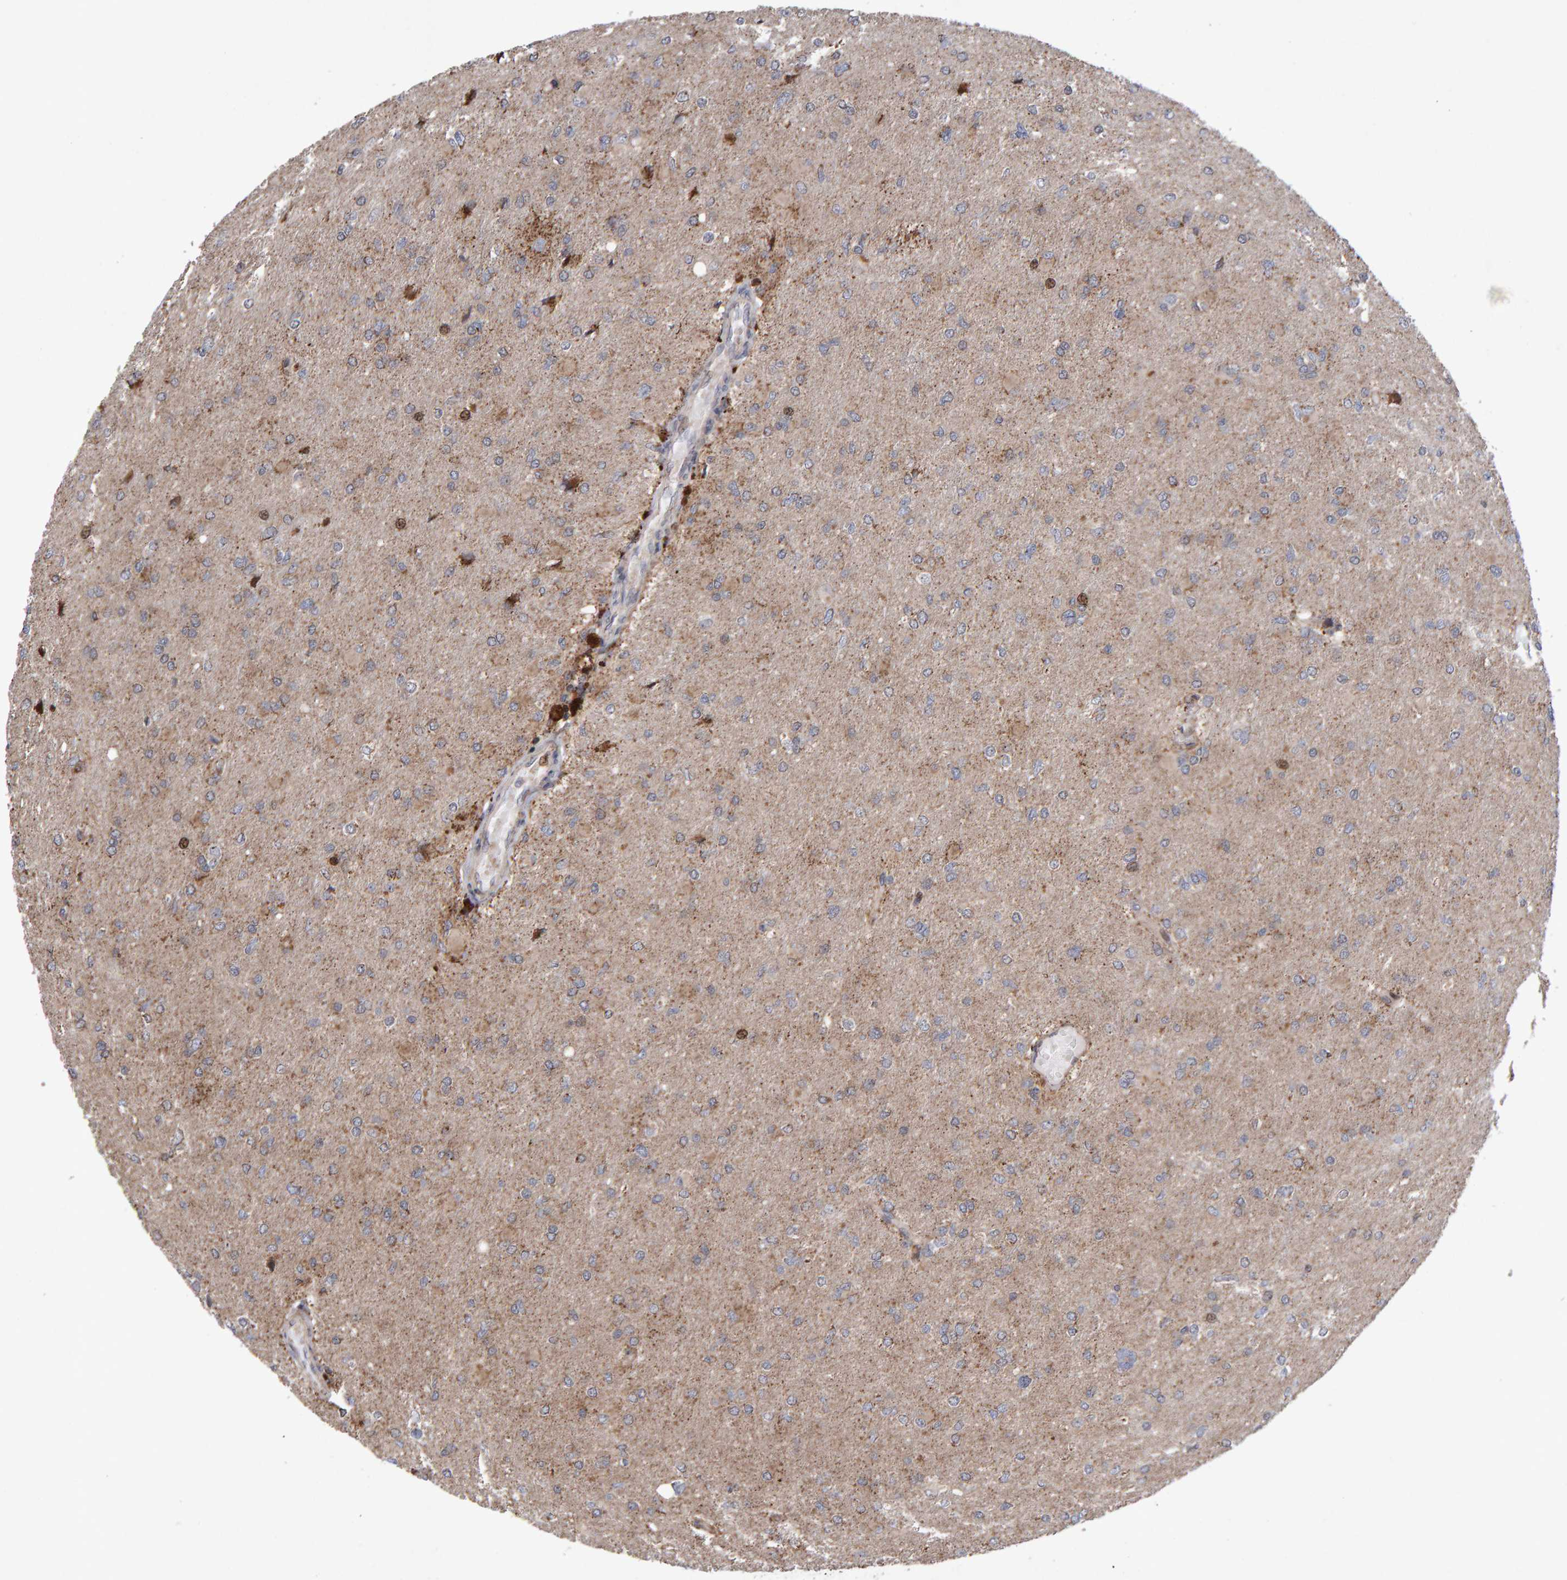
{"staining": {"intensity": "weak", "quantity": ">75%", "location": "cytoplasmic/membranous"}, "tissue": "glioma", "cell_type": "Tumor cells", "image_type": "cancer", "snomed": [{"axis": "morphology", "description": "Glioma, malignant, High grade"}, {"axis": "topography", "description": "Cerebral cortex"}], "caption": "Glioma was stained to show a protein in brown. There is low levels of weak cytoplasmic/membranous positivity in about >75% of tumor cells. (Stains: DAB (3,3'-diaminobenzidine) in brown, nuclei in blue, Microscopy: brightfield microscopy at high magnification).", "gene": "PECR", "patient": {"sex": "female", "age": 36}}